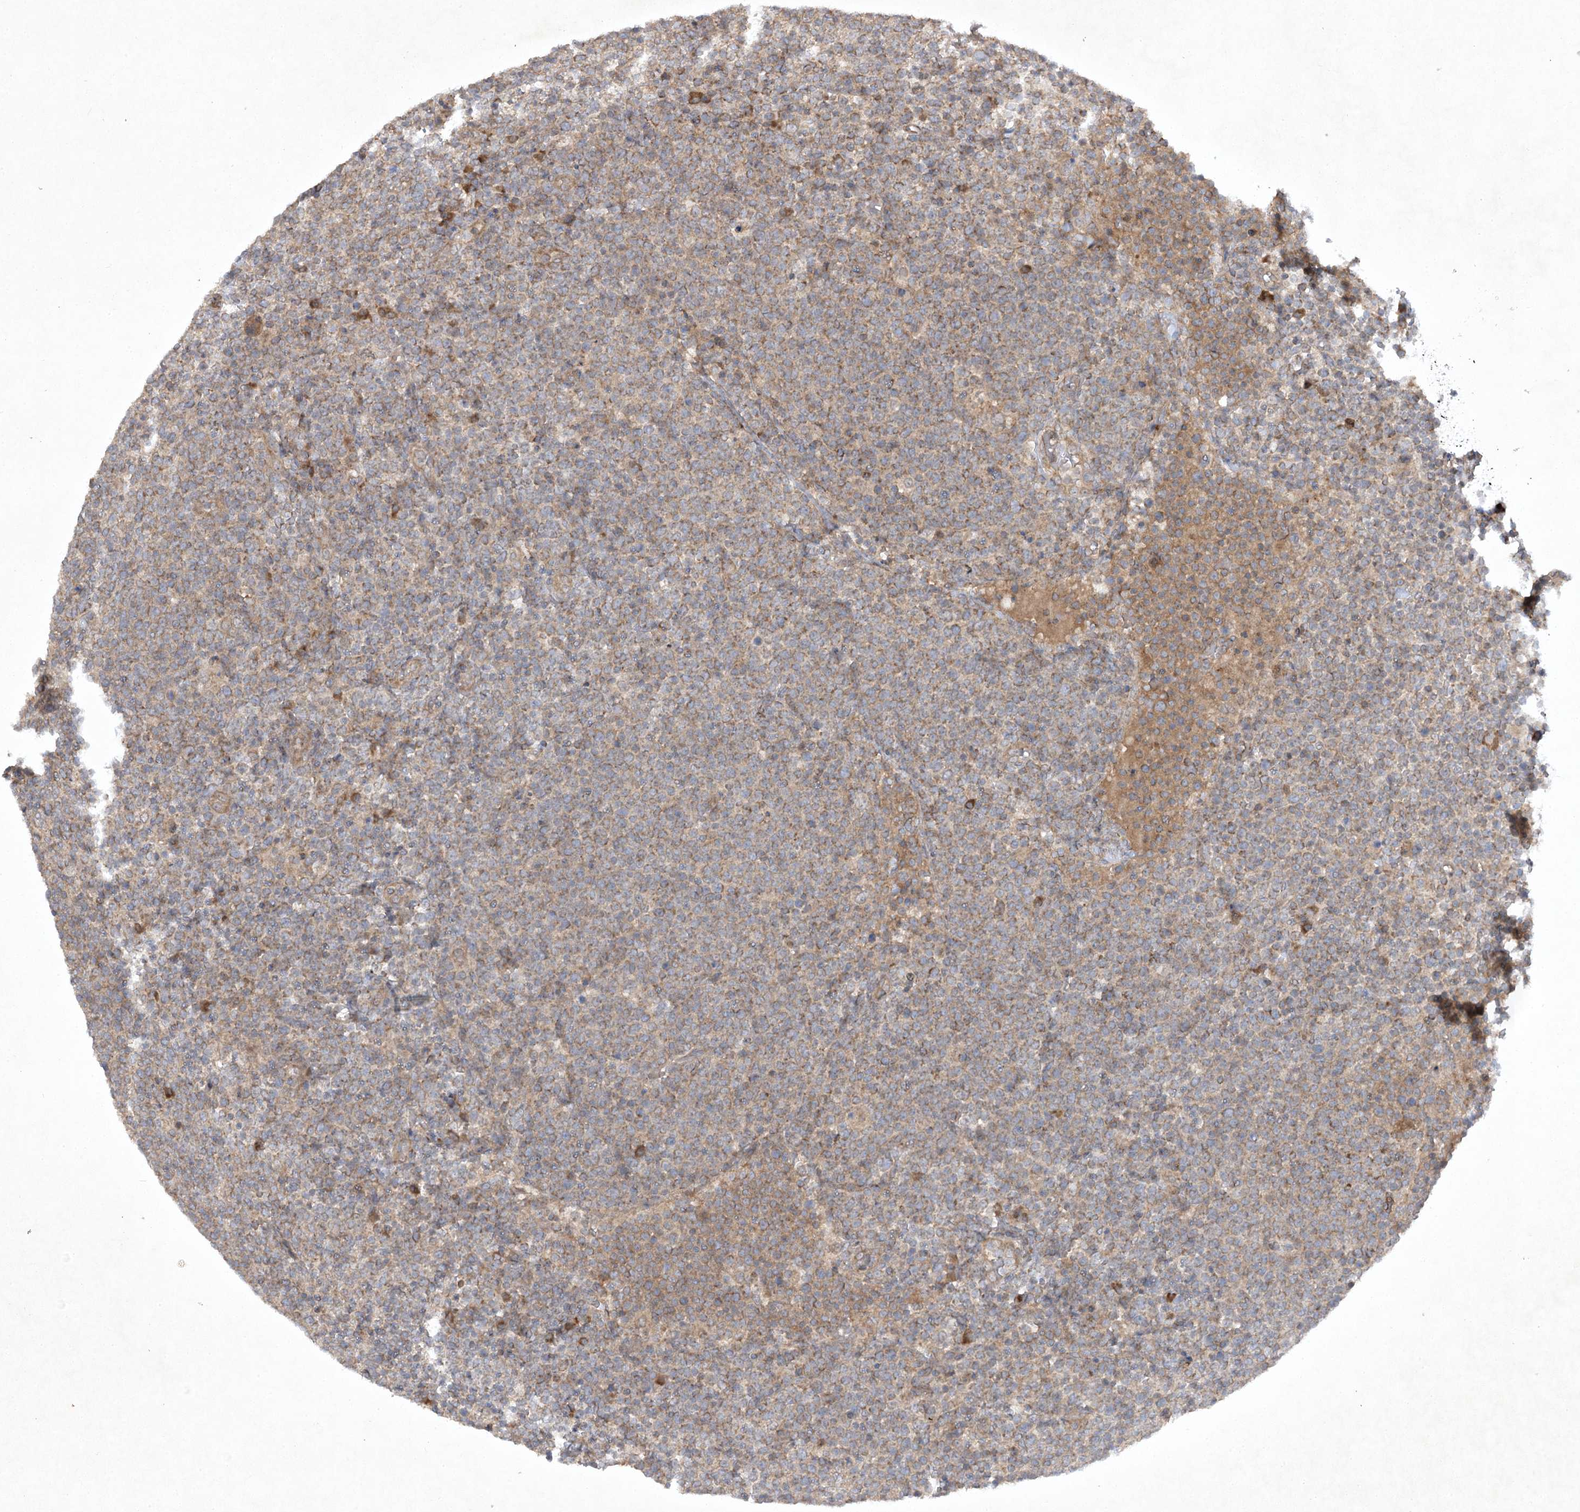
{"staining": {"intensity": "moderate", "quantity": "25%-75%", "location": "cytoplasmic/membranous"}, "tissue": "lymphoma", "cell_type": "Tumor cells", "image_type": "cancer", "snomed": [{"axis": "morphology", "description": "Malignant lymphoma, non-Hodgkin's type, High grade"}, {"axis": "topography", "description": "Lymph node"}], "caption": "This image exhibits immunohistochemistry (IHC) staining of human lymphoma, with medium moderate cytoplasmic/membranous positivity in approximately 25%-75% of tumor cells.", "gene": "TRAF3IP1", "patient": {"sex": "male", "age": 61}}